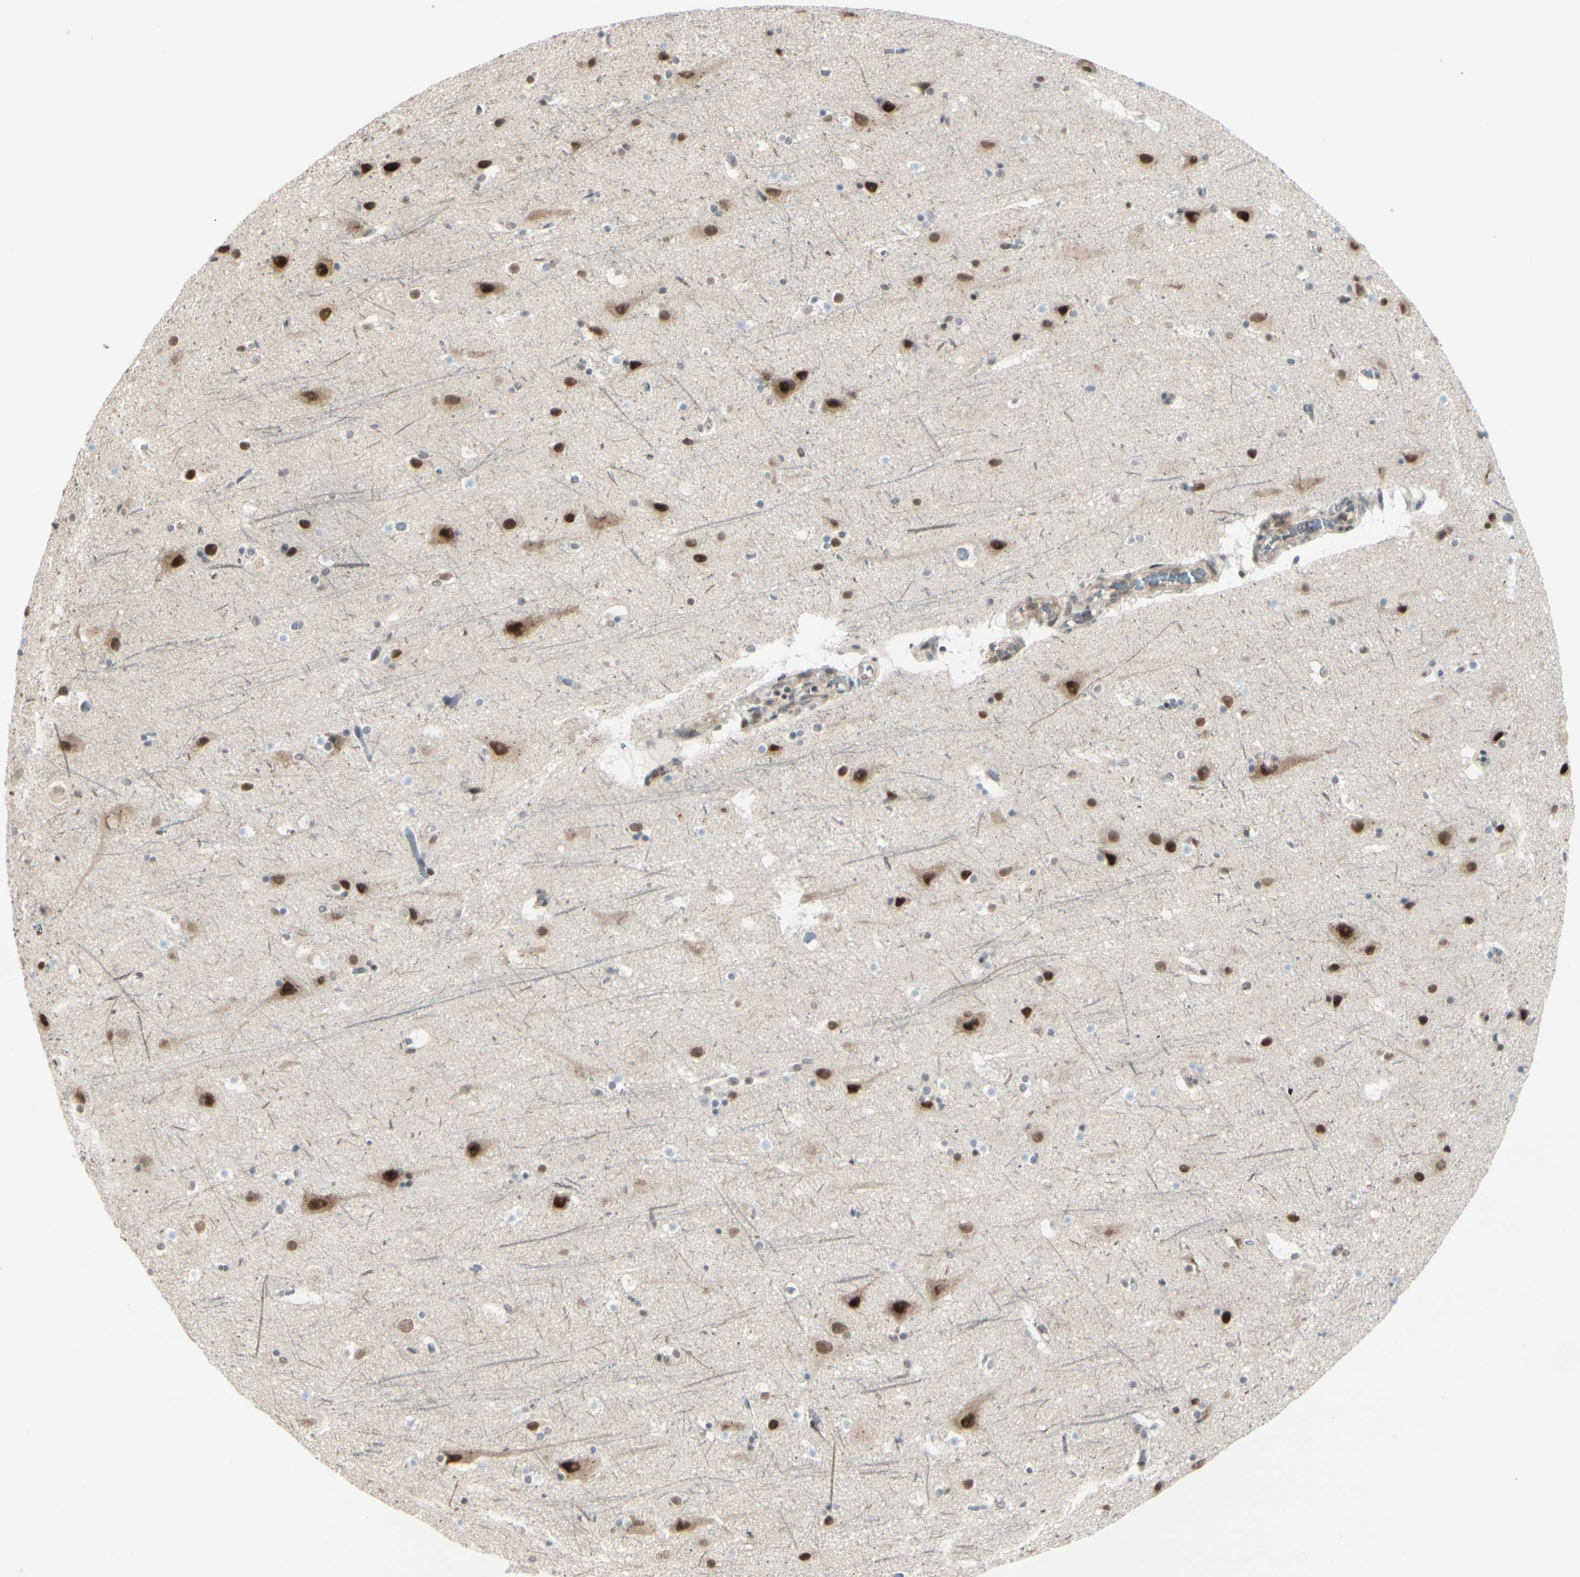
{"staining": {"intensity": "negative", "quantity": "none", "location": "none"}, "tissue": "cerebral cortex", "cell_type": "Endothelial cells", "image_type": "normal", "snomed": [{"axis": "morphology", "description": "Normal tissue, NOS"}, {"axis": "topography", "description": "Cerebral cortex"}], "caption": "Normal cerebral cortex was stained to show a protein in brown. There is no significant positivity in endothelial cells. The staining was performed using DAB (3,3'-diaminobenzidine) to visualize the protein expression in brown, while the nuclei were stained in blue with hematoxylin (Magnification: 20x).", "gene": "BRMS1", "patient": {"sex": "male", "age": 45}}